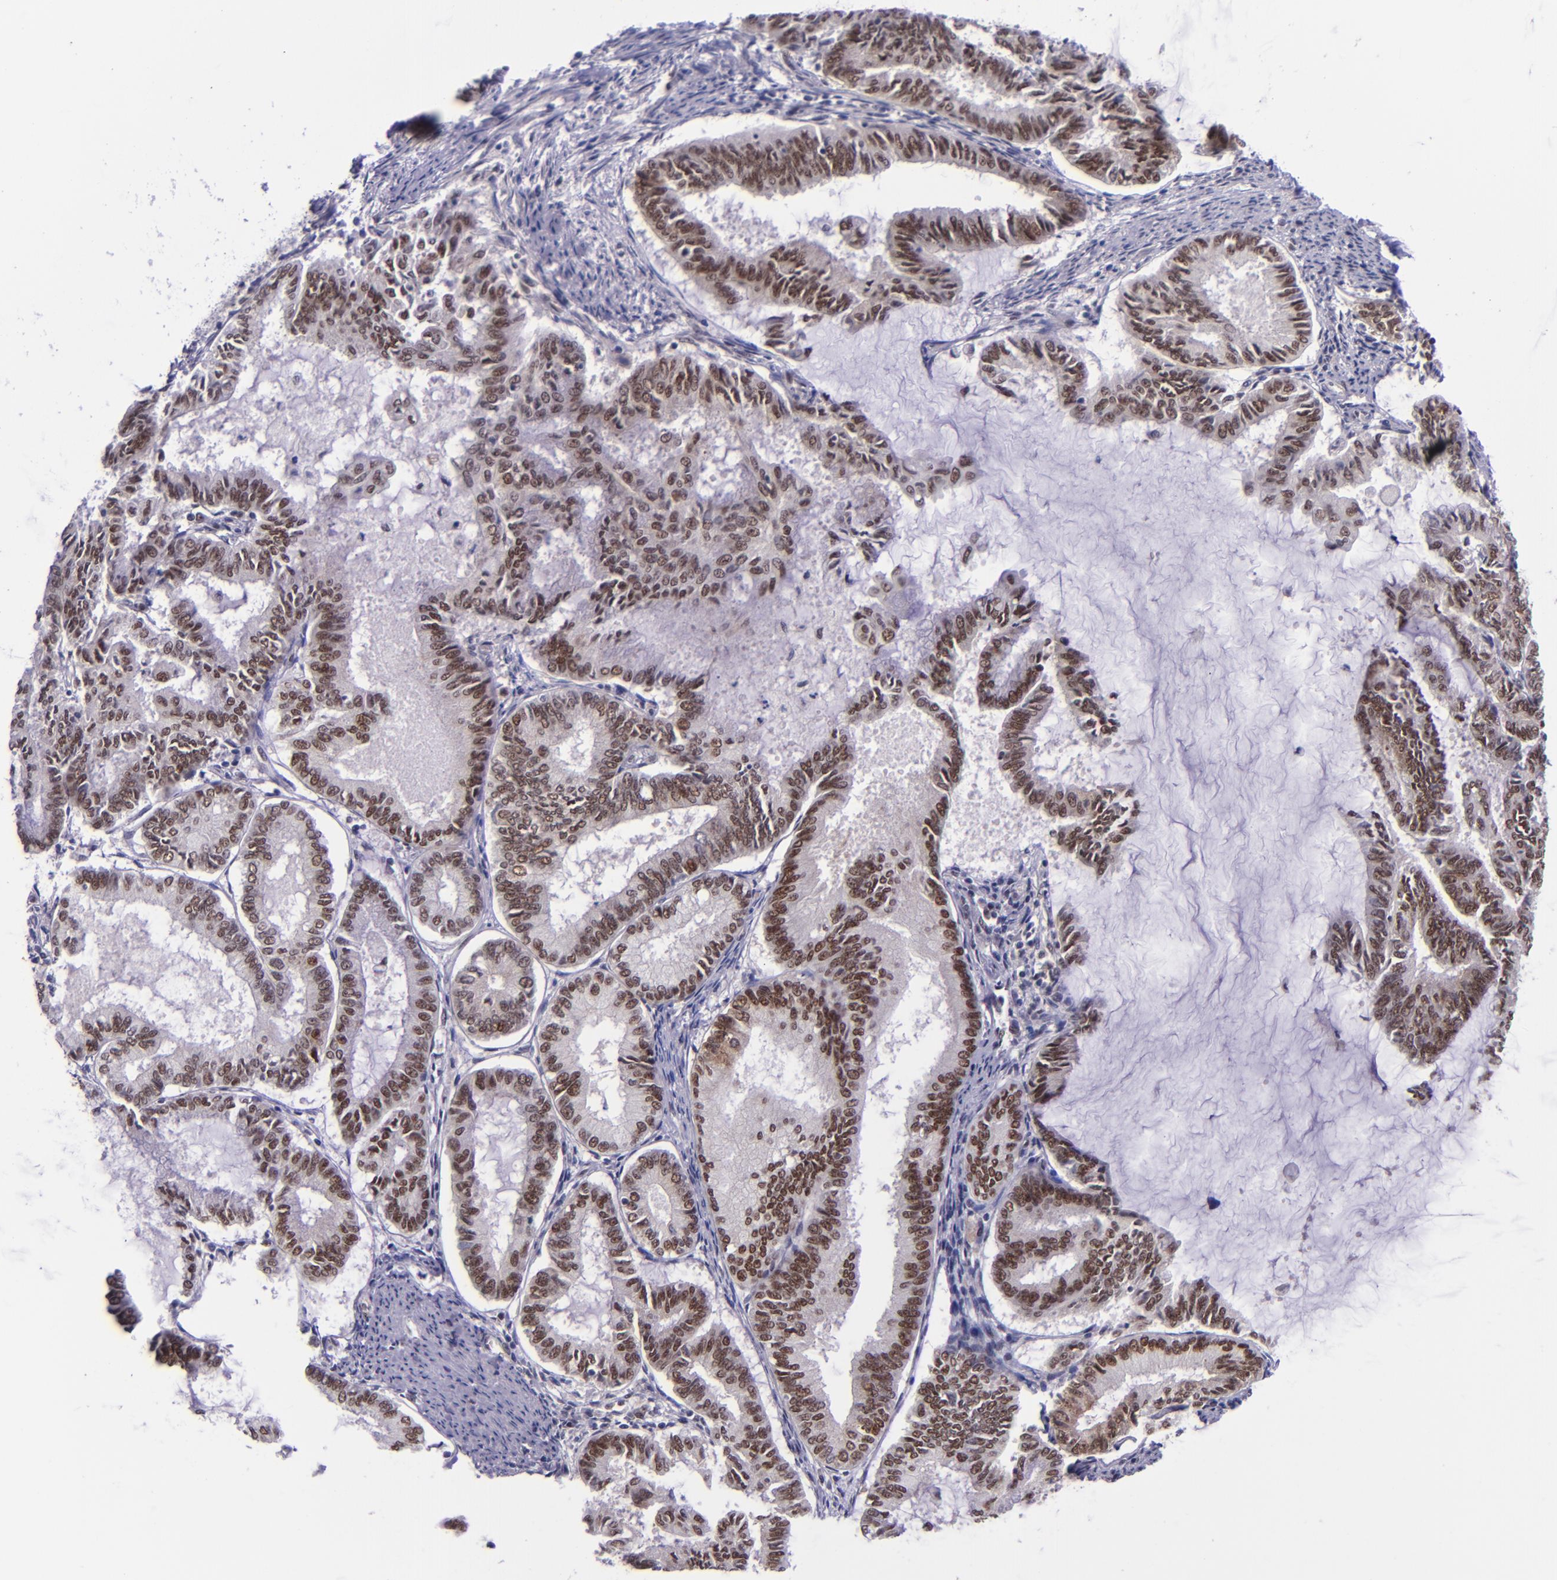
{"staining": {"intensity": "strong", "quantity": ">75%", "location": "nuclear"}, "tissue": "endometrial cancer", "cell_type": "Tumor cells", "image_type": "cancer", "snomed": [{"axis": "morphology", "description": "Adenocarcinoma, NOS"}, {"axis": "topography", "description": "Endometrium"}], "caption": "Protein staining displays strong nuclear positivity in approximately >75% of tumor cells in endometrial adenocarcinoma.", "gene": "GPKOW", "patient": {"sex": "female", "age": 86}}